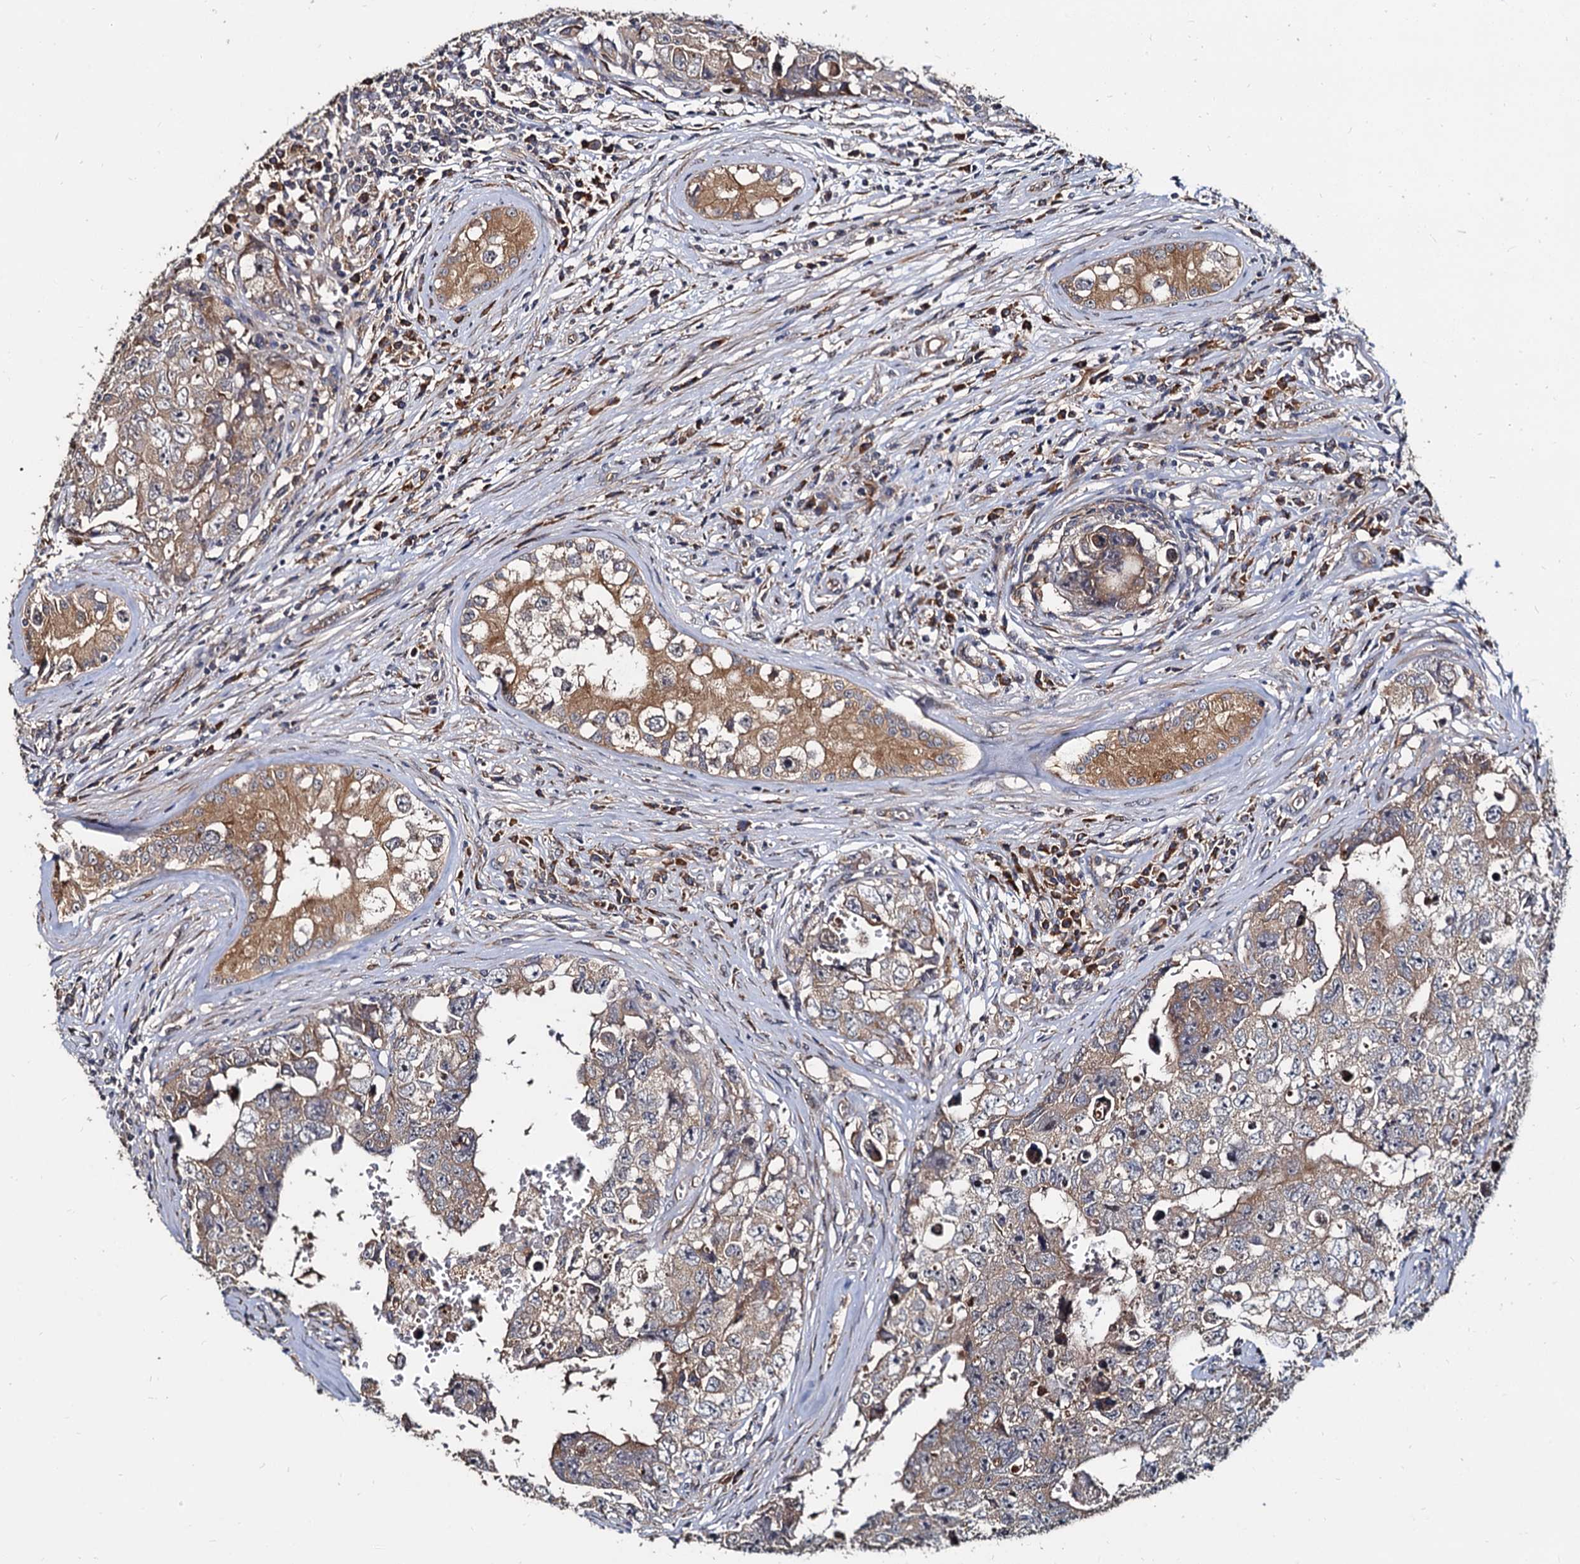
{"staining": {"intensity": "weak", "quantity": ">75%", "location": "cytoplasmic/membranous"}, "tissue": "testis cancer", "cell_type": "Tumor cells", "image_type": "cancer", "snomed": [{"axis": "morphology", "description": "Carcinoma, Embryonal, NOS"}, {"axis": "topography", "description": "Testis"}], "caption": "Immunohistochemistry (IHC) of human testis cancer (embryonal carcinoma) displays low levels of weak cytoplasmic/membranous expression in approximately >75% of tumor cells.", "gene": "WWC3", "patient": {"sex": "male", "age": 17}}